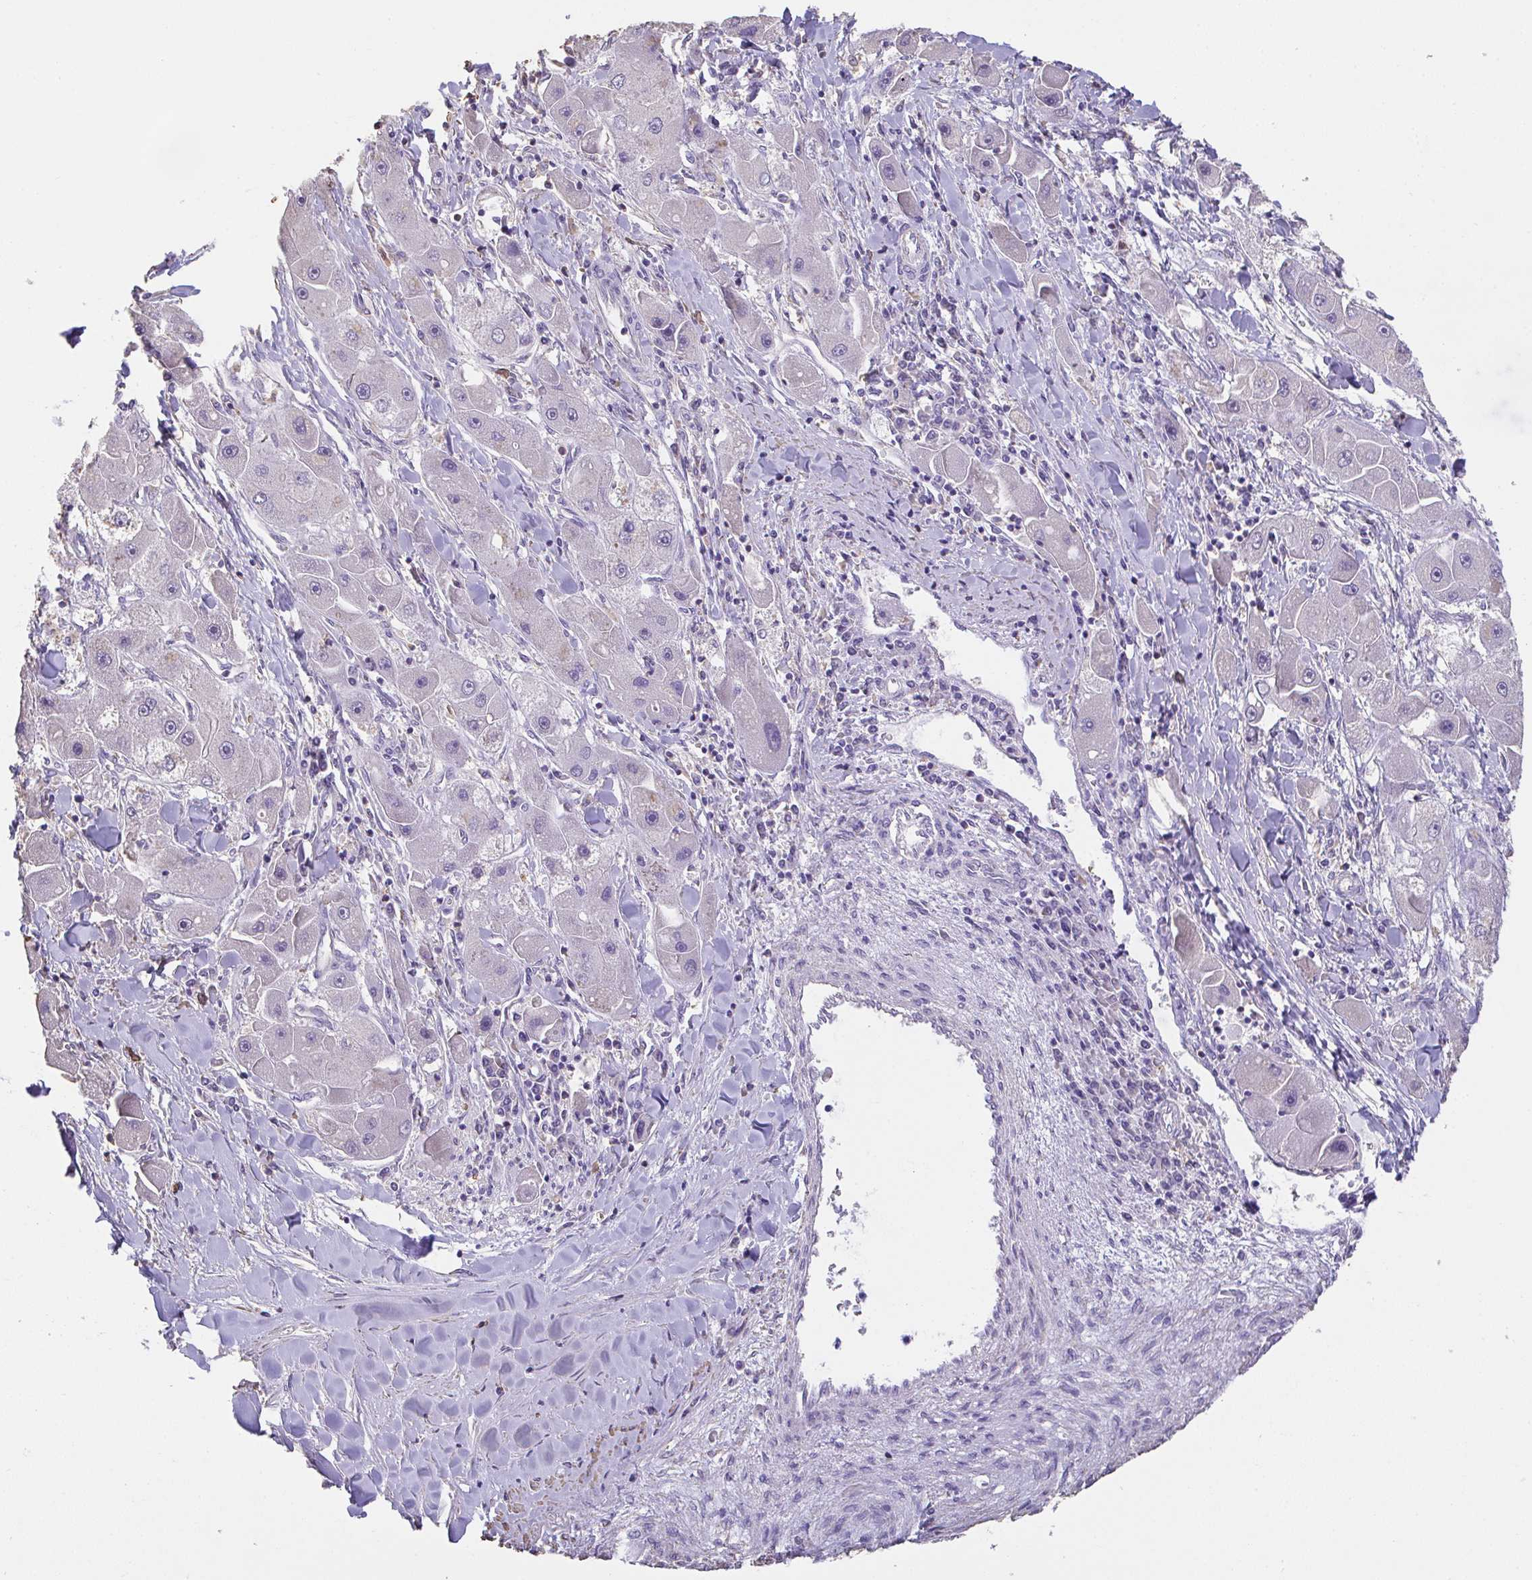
{"staining": {"intensity": "negative", "quantity": "none", "location": "none"}, "tissue": "liver cancer", "cell_type": "Tumor cells", "image_type": "cancer", "snomed": [{"axis": "morphology", "description": "Carcinoma, Hepatocellular, NOS"}, {"axis": "topography", "description": "Liver"}], "caption": "This is a image of immunohistochemistry staining of liver cancer (hepatocellular carcinoma), which shows no positivity in tumor cells. Brightfield microscopy of immunohistochemistry stained with DAB (brown) and hematoxylin (blue), captured at high magnification.", "gene": "IL23R", "patient": {"sex": "male", "age": 24}}